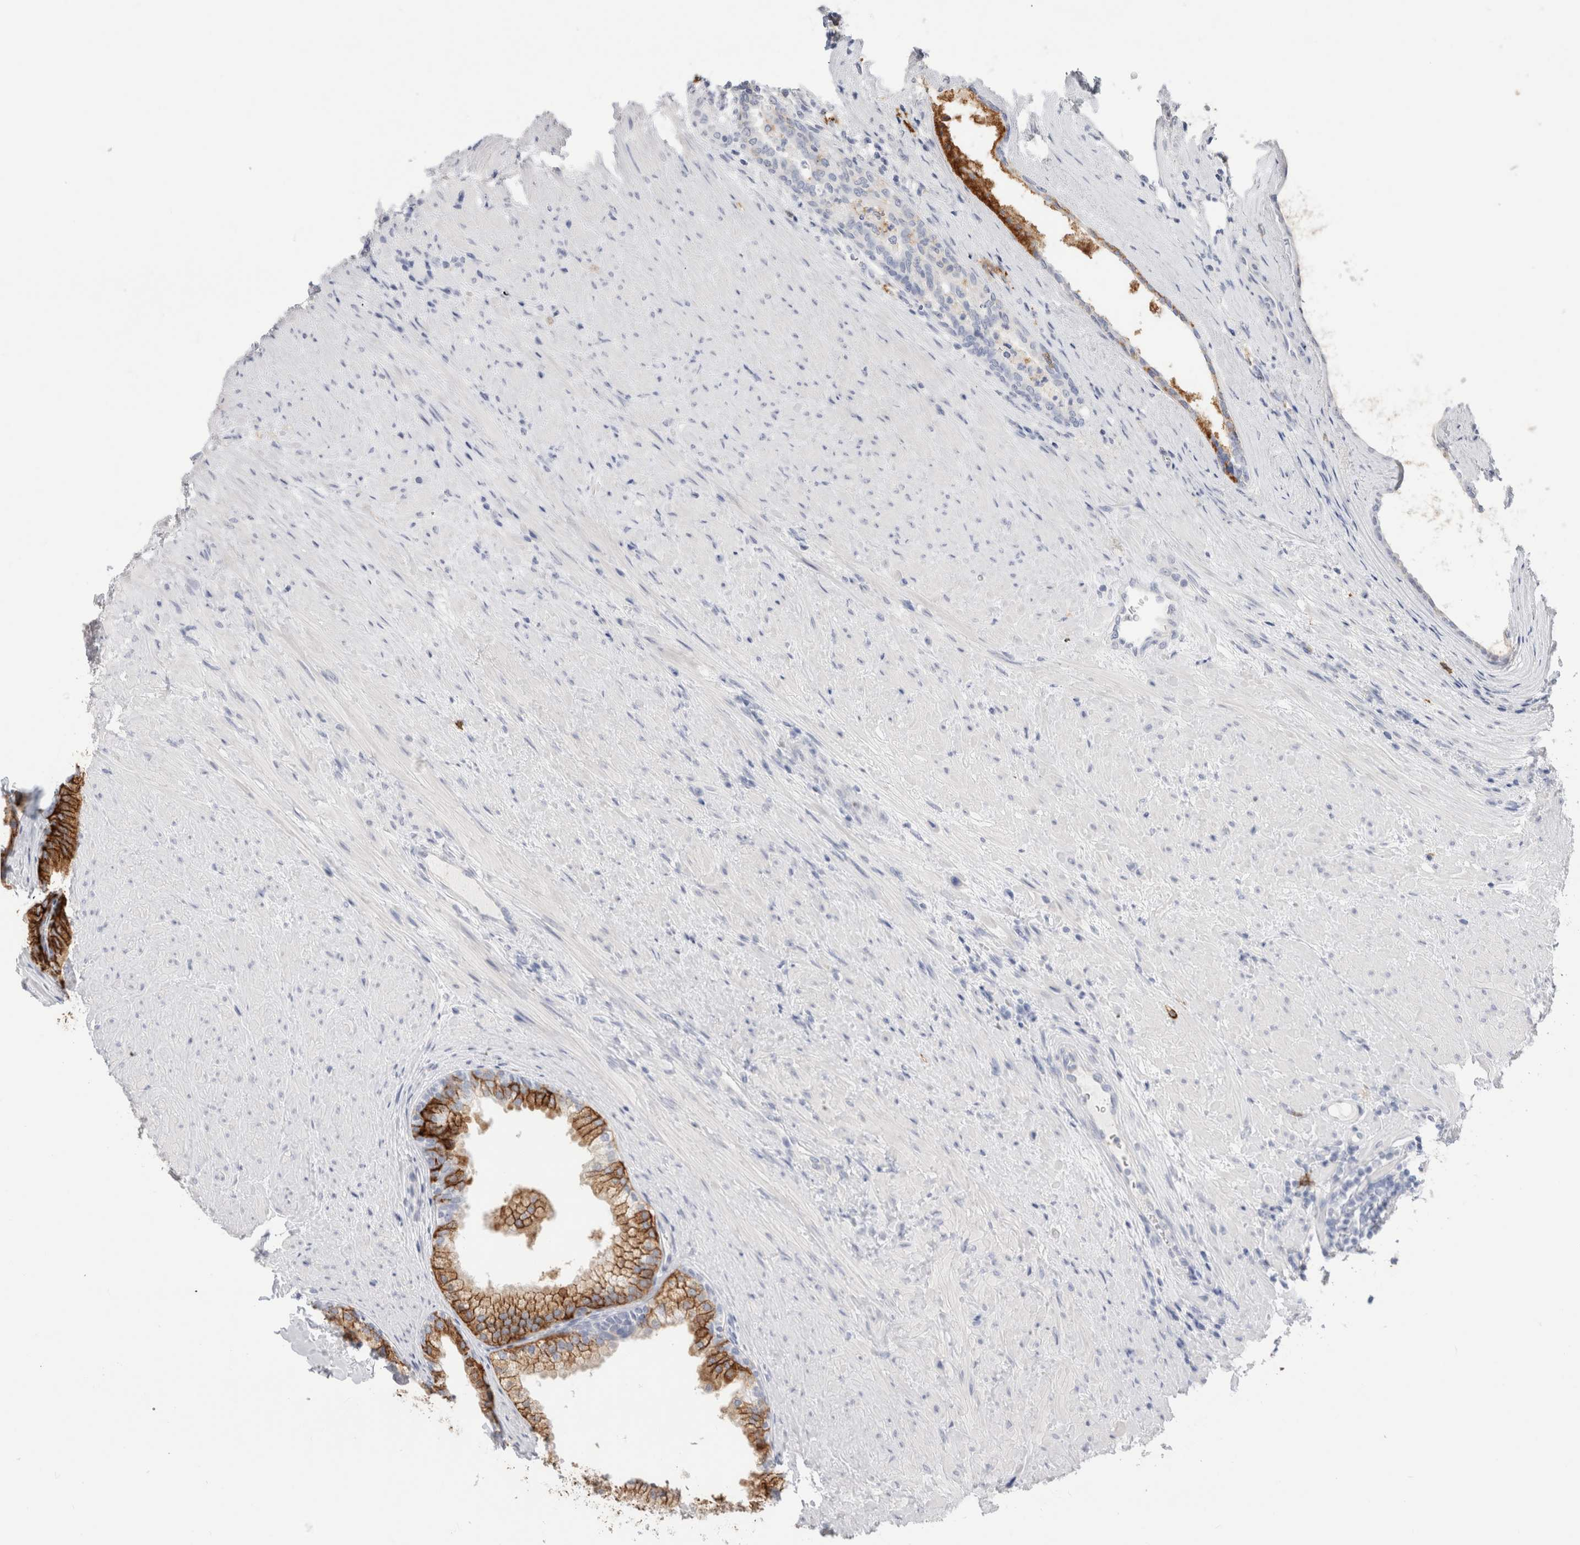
{"staining": {"intensity": "strong", "quantity": "25%-75%", "location": "cytoplasmic/membranous"}, "tissue": "prostate", "cell_type": "Glandular cells", "image_type": "normal", "snomed": [{"axis": "morphology", "description": "Normal tissue, NOS"}, {"axis": "topography", "description": "Prostate"}], "caption": "The histopathology image shows immunohistochemical staining of unremarkable prostate. There is strong cytoplasmic/membranous expression is appreciated in approximately 25%-75% of glandular cells. The protein of interest is stained brown, and the nuclei are stained in blue (DAB IHC with brightfield microscopy, high magnification).", "gene": "CD38", "patient": {"sex": "male", "age": 76}}